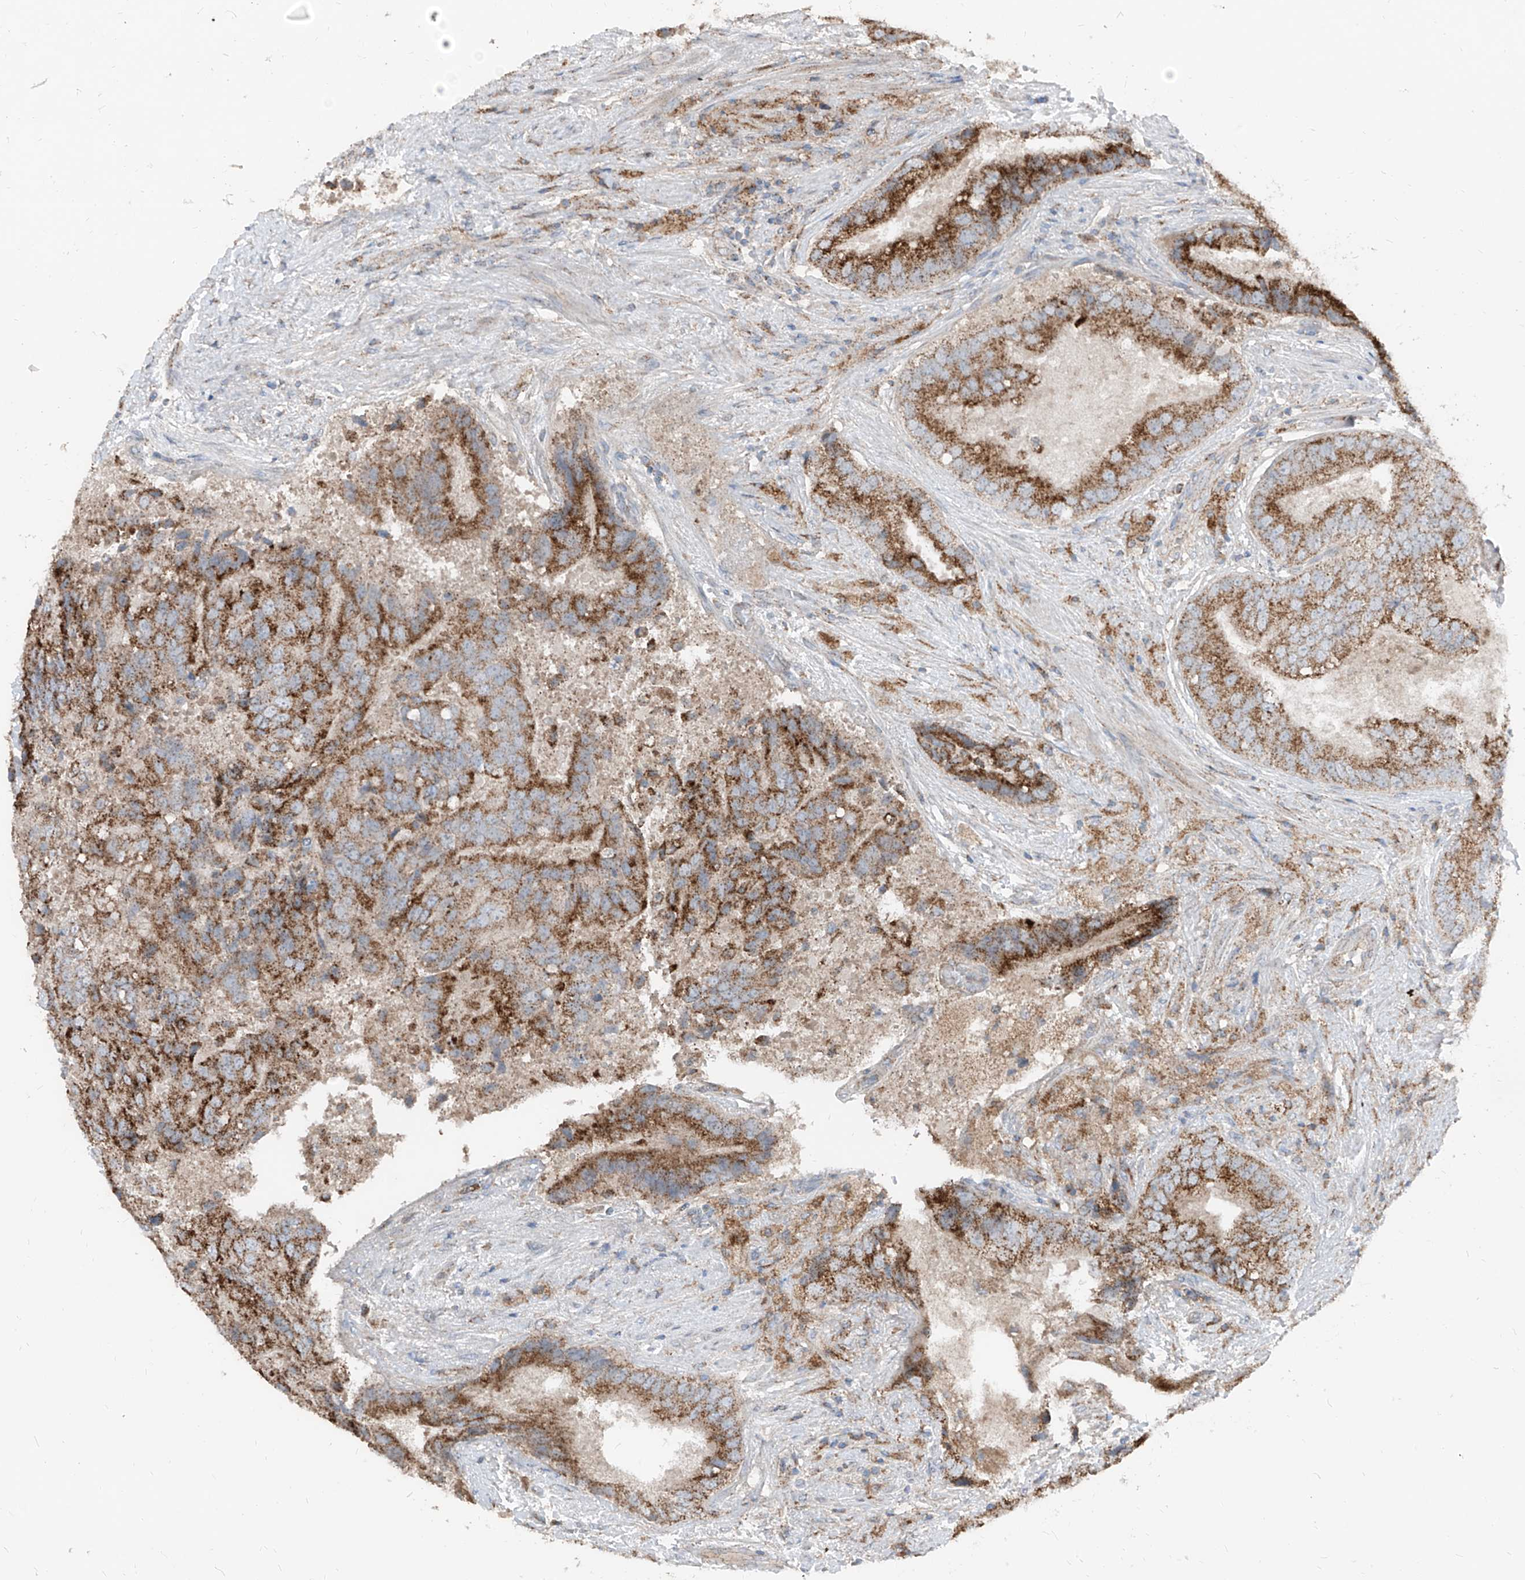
{"staining": {"intensity": "strong", "quantity": ">75%", "location": "cytoplasmic/membranous"}, "tissue": "prostate cancer", "cell_type": "Tumor cells", "image_type": "cancer", "snomed": [{"axis": "morphology", "description": "Adenocarcinoma, High grade"}, {"axis": "topography", "description": "Prostate"}], "caption": "Prostate cancer stained for a protein demonstrates strong cytoplasmic/membranous positivity in tumor cells.", "gene": "ABCD3", "patient": {"sex": "male", "age": 70}}